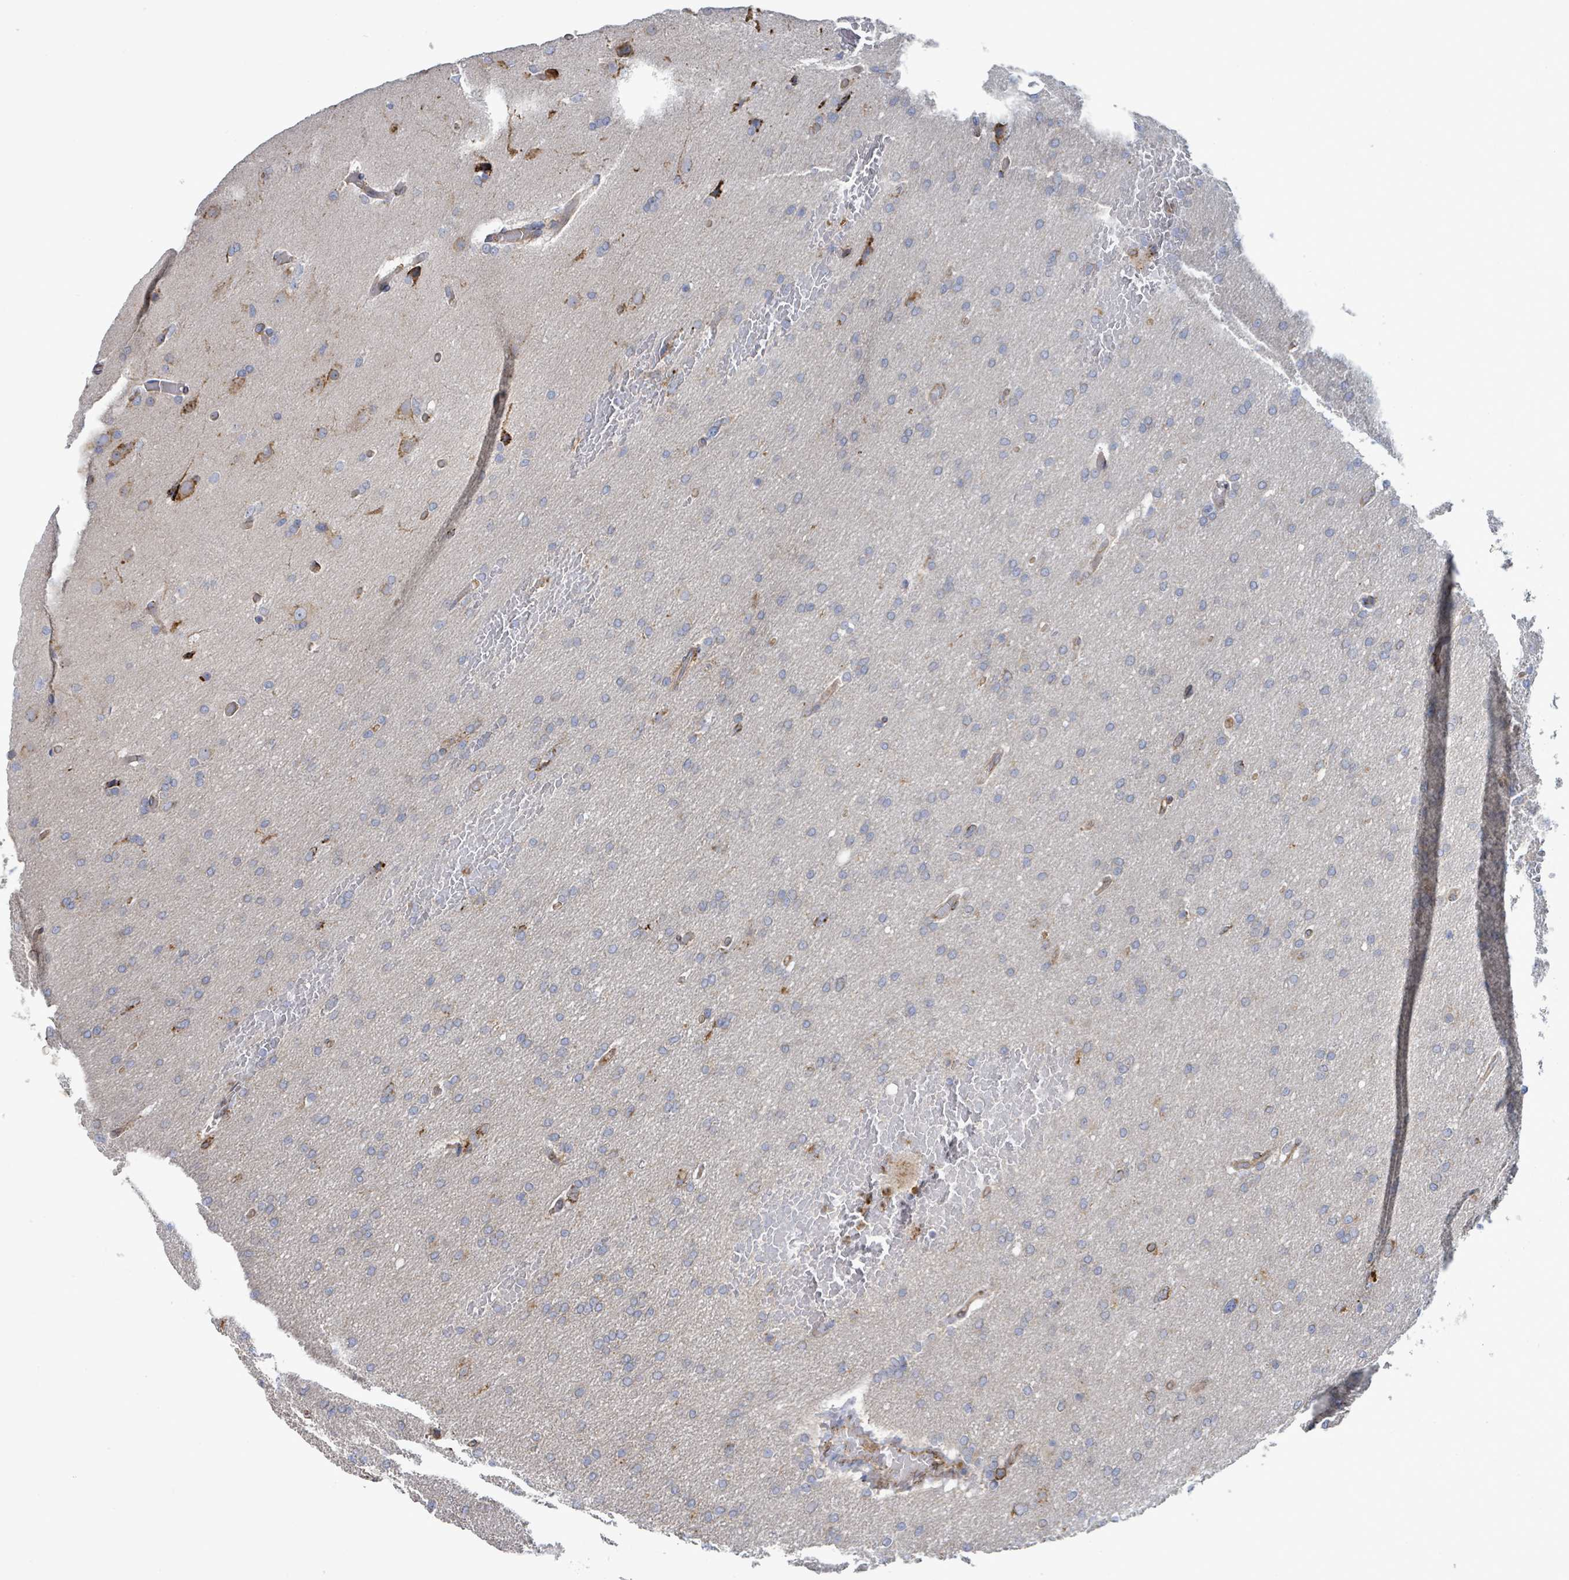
{"staining": {"intensity": "negative", "quantity": "none", "location": "none"}, "tissue": "glioma", "cell_type": "Tumor cells", "image_type": "cancer", "snomed": [{"axis": "morphology", "description": "Glioma, malignant, High grade"}, {"axis": "topography", "description": "Cerebral cortex"}], "caption": "Immunohistochemistry (IHC) of malignant glioma (high-grade) reveals no positivity in tumor cells.", "gene": "RFPL4A", "patient": {"sex": "female", "age": 36}}